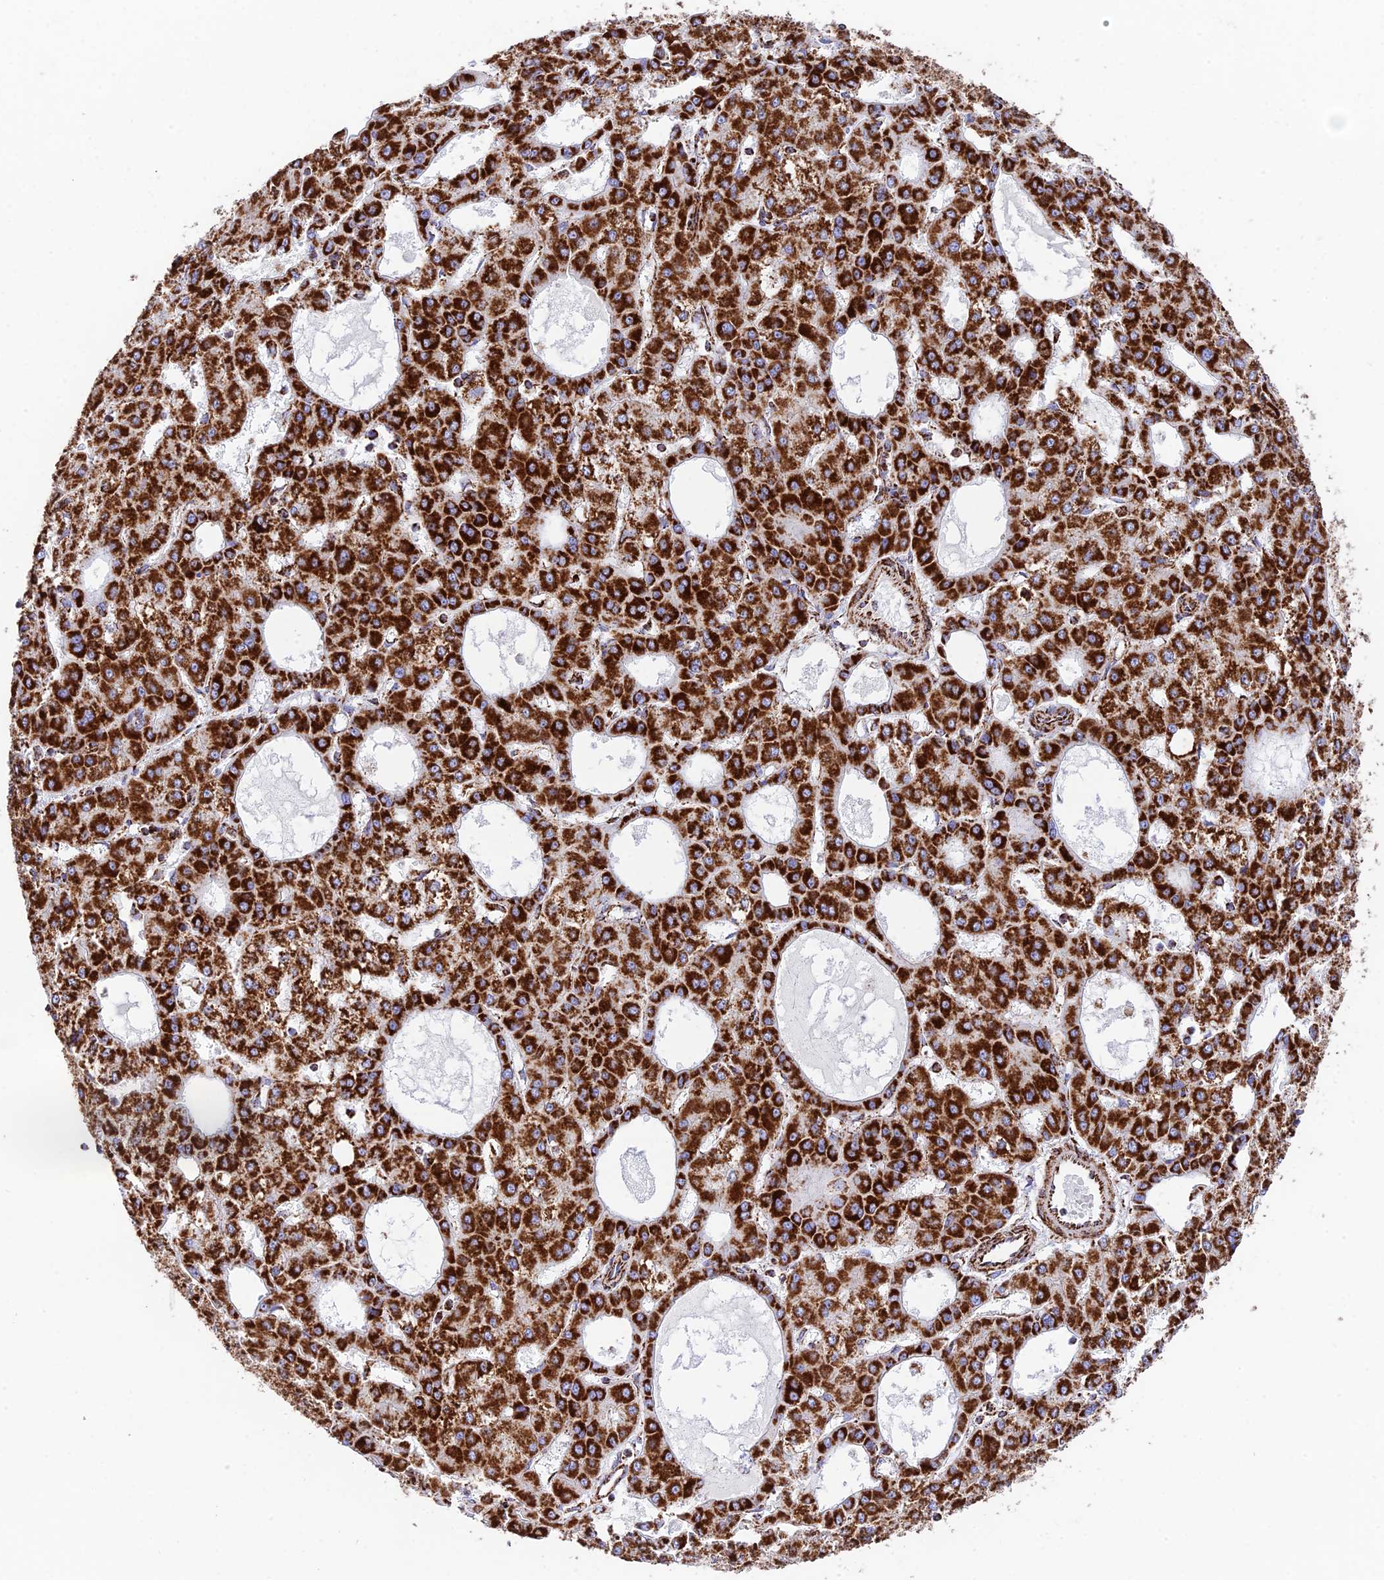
{"staining": {"intensity": "strong", "quantity": ">75%", "location": "cytoplasmic/membranous"}, "tissue": "liver cancer", "cell_type": "Tumor cells", "image_type": "cancer", "snomed": [{"axis": "morphology", "description": "Carcinoma, Hepatocellular, NOS"}, {"axis": "topography", "description": "Liver"}], "caption": "Protein staining of liver cancer tissue shows strong cytoplasmic/membranous staining in approximately >75% of tumor cells. The protein is stained brown, and the nuclei are stained in blue (DAB IHC with brightfield microscopy, high magnification).", "gene": "CHCHD3", "patient": {"sex": "male", "age": 47}}